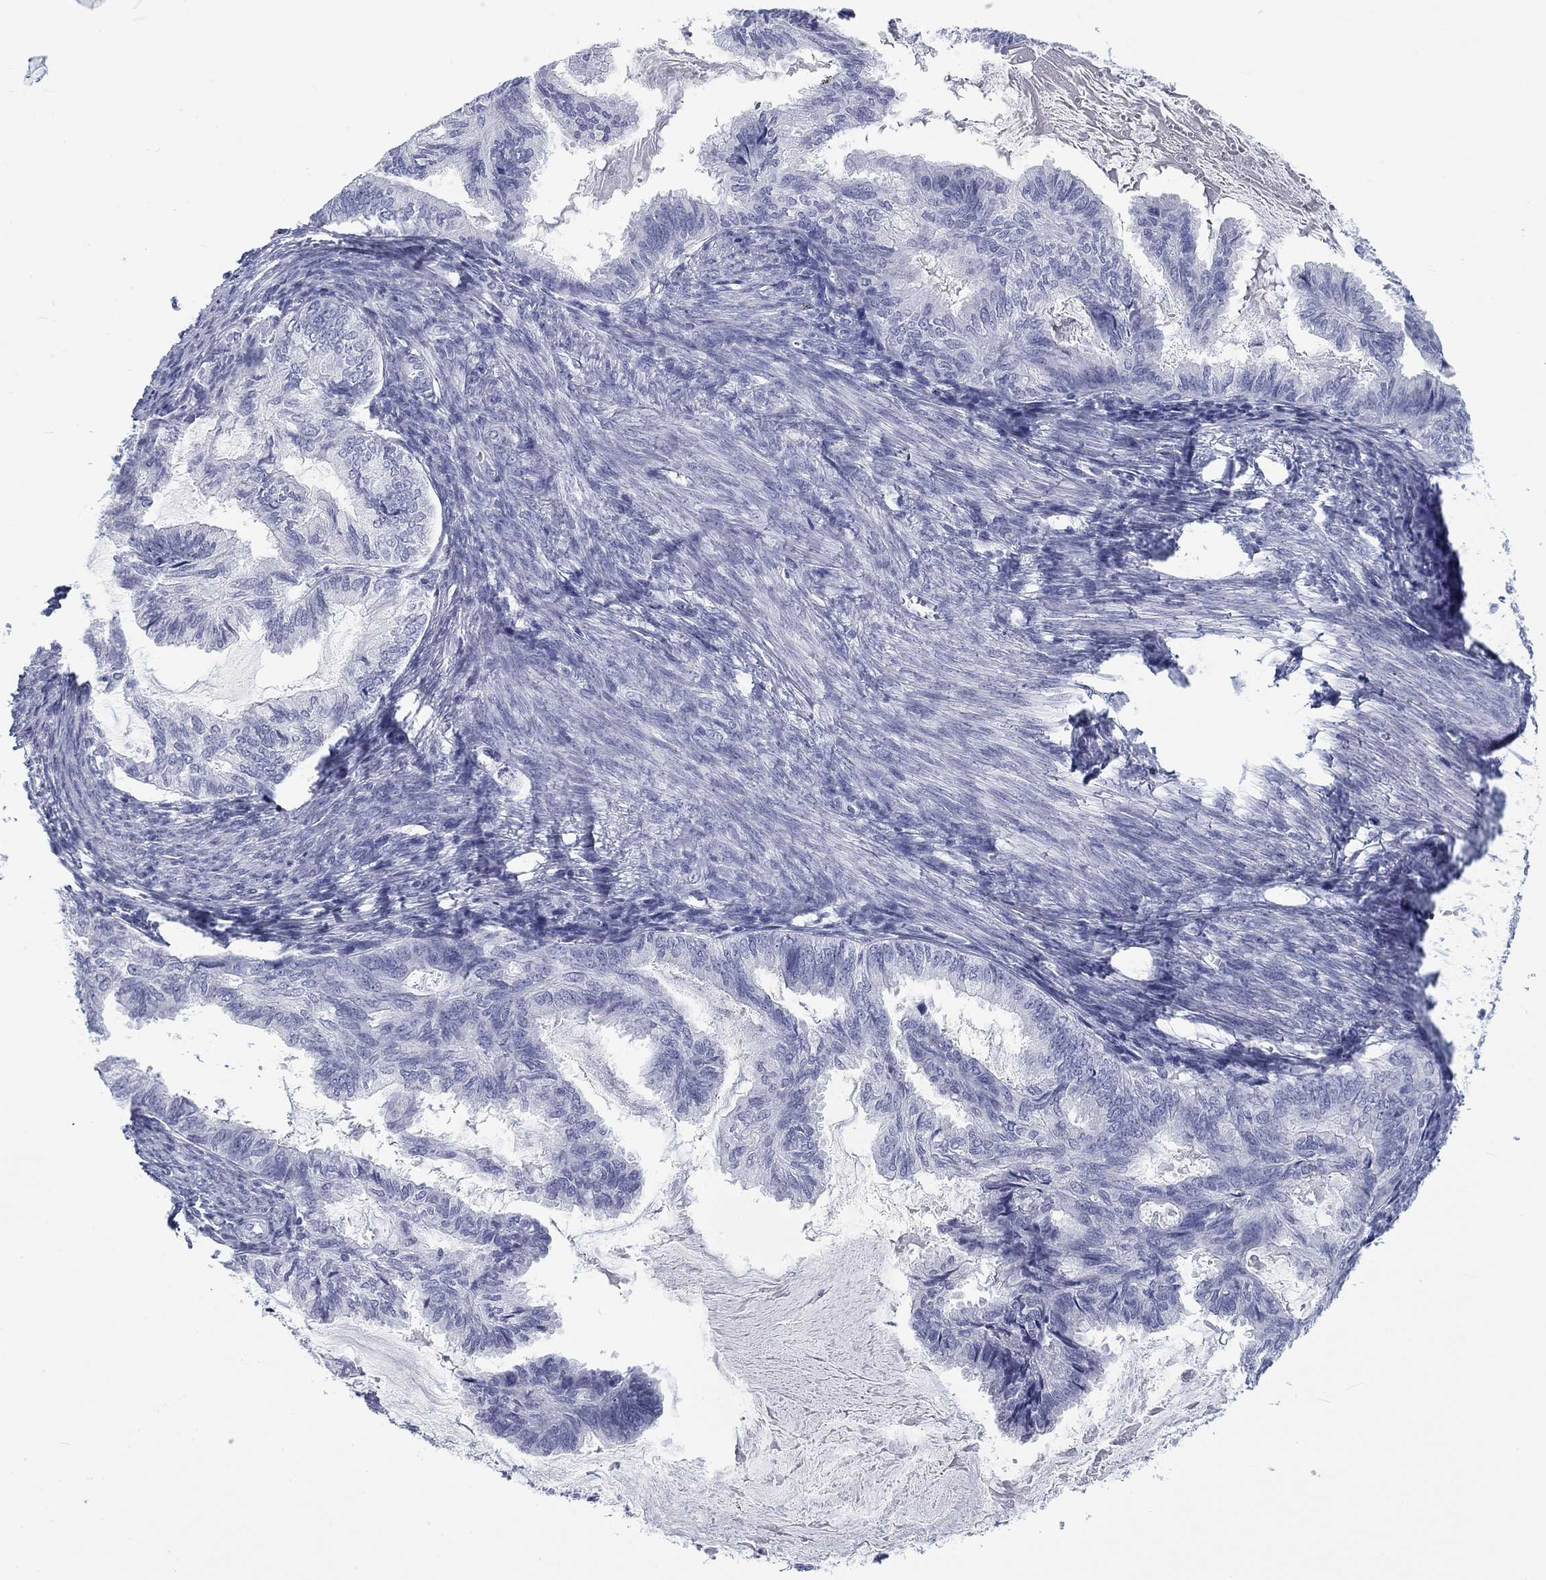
{"staining": {"intensity": "negative", "quantity": "none", "location": "none"}, "tissue": "endometrial cancer", "cell_type": "Tumor cells", "image_type": "cancer", "snomed": [{"axis": "morphology", "description": "Adenocarcinoma, NOS"}, {"axis": "topography", "description": "Endometrium"}], "caption": "Immunohistochemistry image of neoplastic tissue: human endometrial cancer stained with DAB shows no significant protein expression in tumor cells.", "gene": "CALB1", "patient": {"sex": "female", "age": 86}}